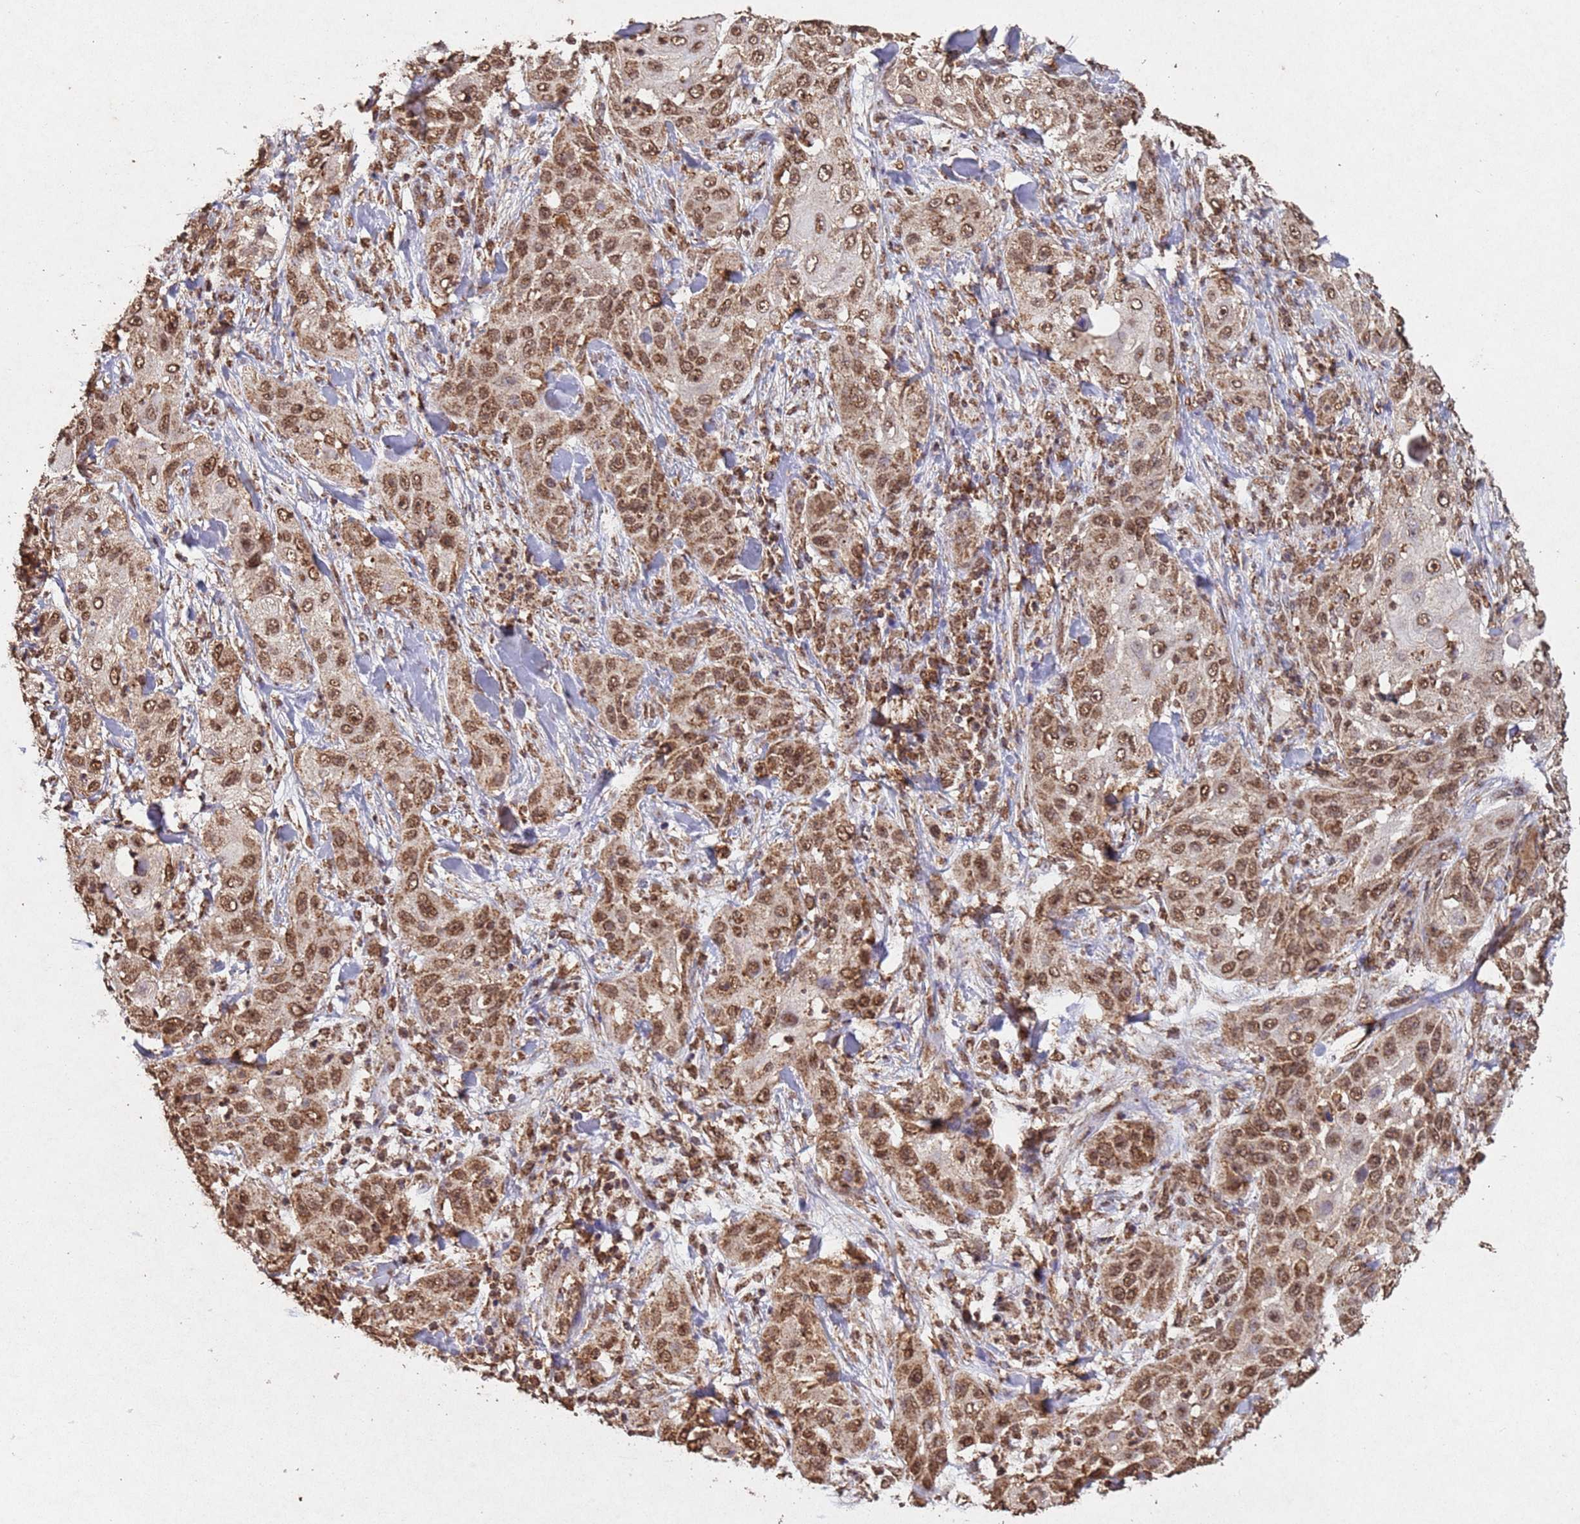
{"staining": {"intensity": "moderate", "quantity": ">75%", "location": "nuclear"}, "tissue": "skin cancer", "cell_type": "Tumor cells", "image_type": "cancer", "snomed": [{"axis": "morphology", "description": "Squamous cell carcinoma, NOS"}, {"axis": "topography", "description": "Skin"}], "caption": "This photomicrograph exhibits skin cancer stained with immunohistochemistry to label a protein in brown. The nuclear of tumor cells show moderate positivity for the protein. Nuclei are counter-stained blue.", "gene": "HDAC10", "patient": {"sex": "female", "age": 44}}